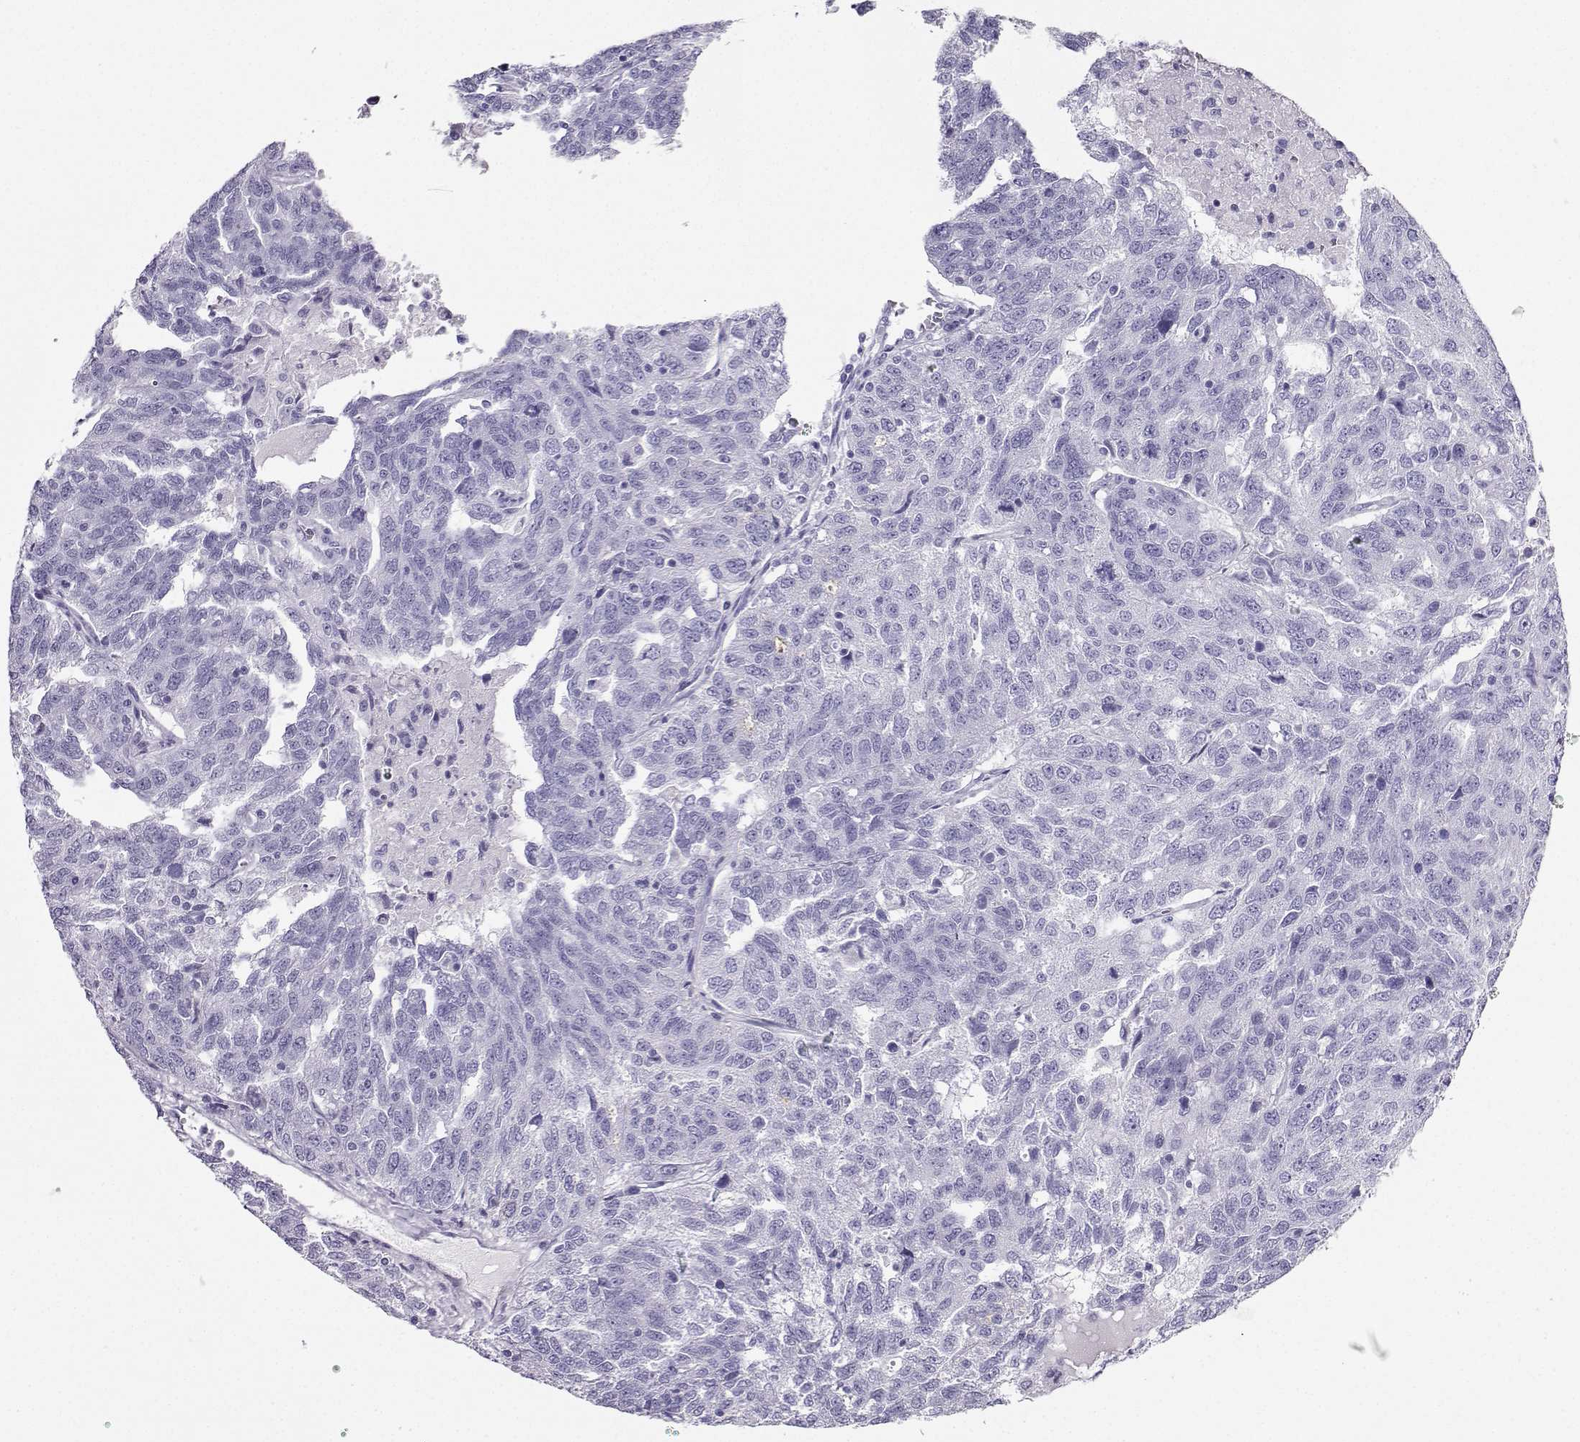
{"staining": {"intensity": "negative", "quantity": "none", "location": "none"}, "tissue": "ovarian cancer", "cell_type": "Tumor cells", "image_type": "cancer", "snomed": [{"axis": "morphology", "description": "Cystadenocarcinoma, serous, NOS"}, {"axis": "topography", "description": "Ovary"}], "caption": "Tumor cells are negative for protein expression in human ovarian cancer (serous cystadenocarcinoma). (Immunohistochemistry, brightfield microscopy, high magnification).", "gene": "CD109", "patient": {"sex": "female", "age": 71}}